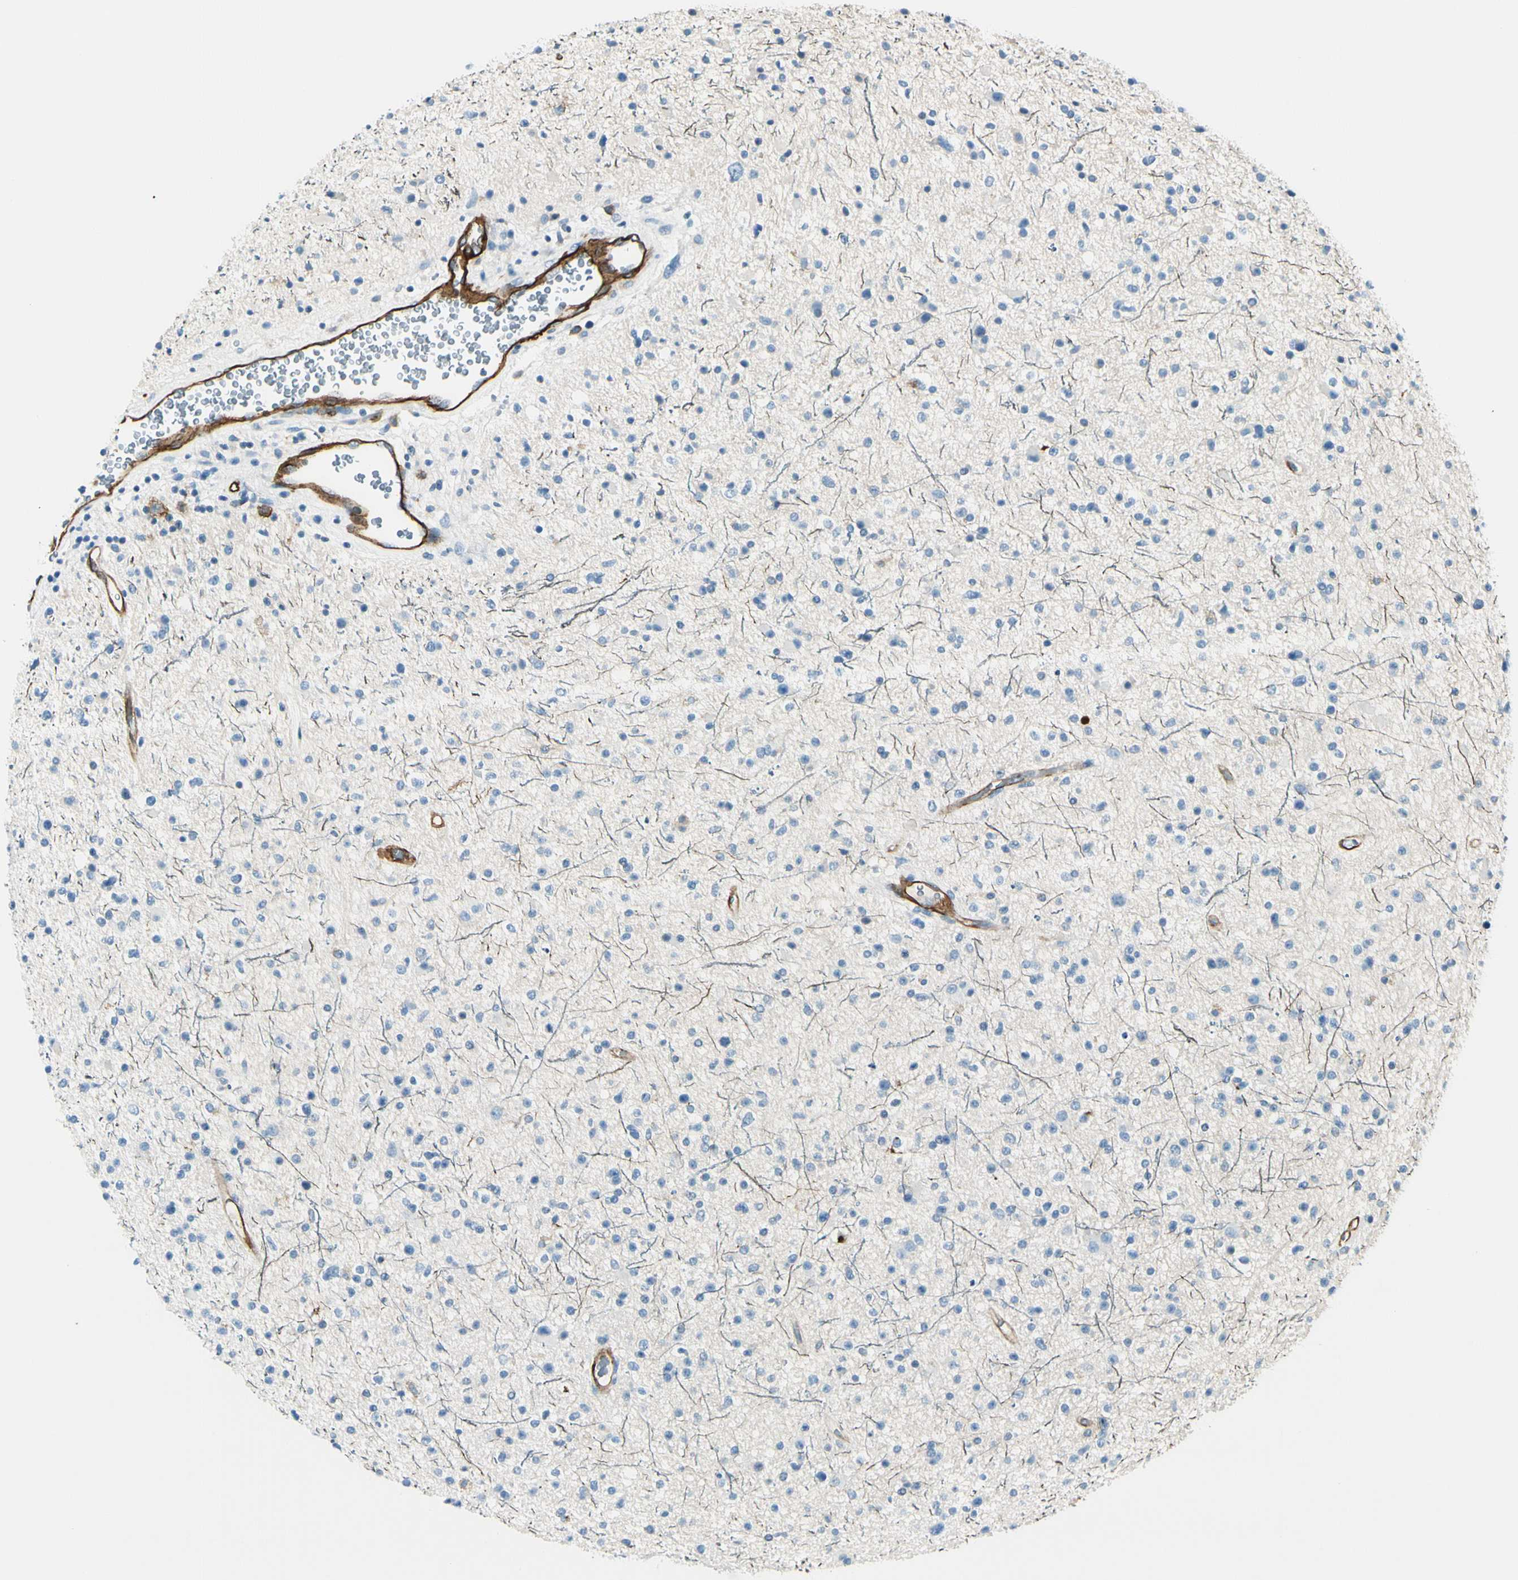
{"staining": {"intensity": "negative", "quantity": "none", "location": "none"}, "tissue": "glioma", "cell_type": "Tumor cells", "image_type": "cancer", "snomed": [{"axis": "morphology", "description": "Glioma, malignant, High grade"}, {"axis": "topography", "description": "Brain"}], "caption": "Malignant high-grade glioma was stained to show a protein in brown. There is no significant positivity in tumor cells.", "gene": "CD93", "patient": {"sex": "male", "age": 33}}